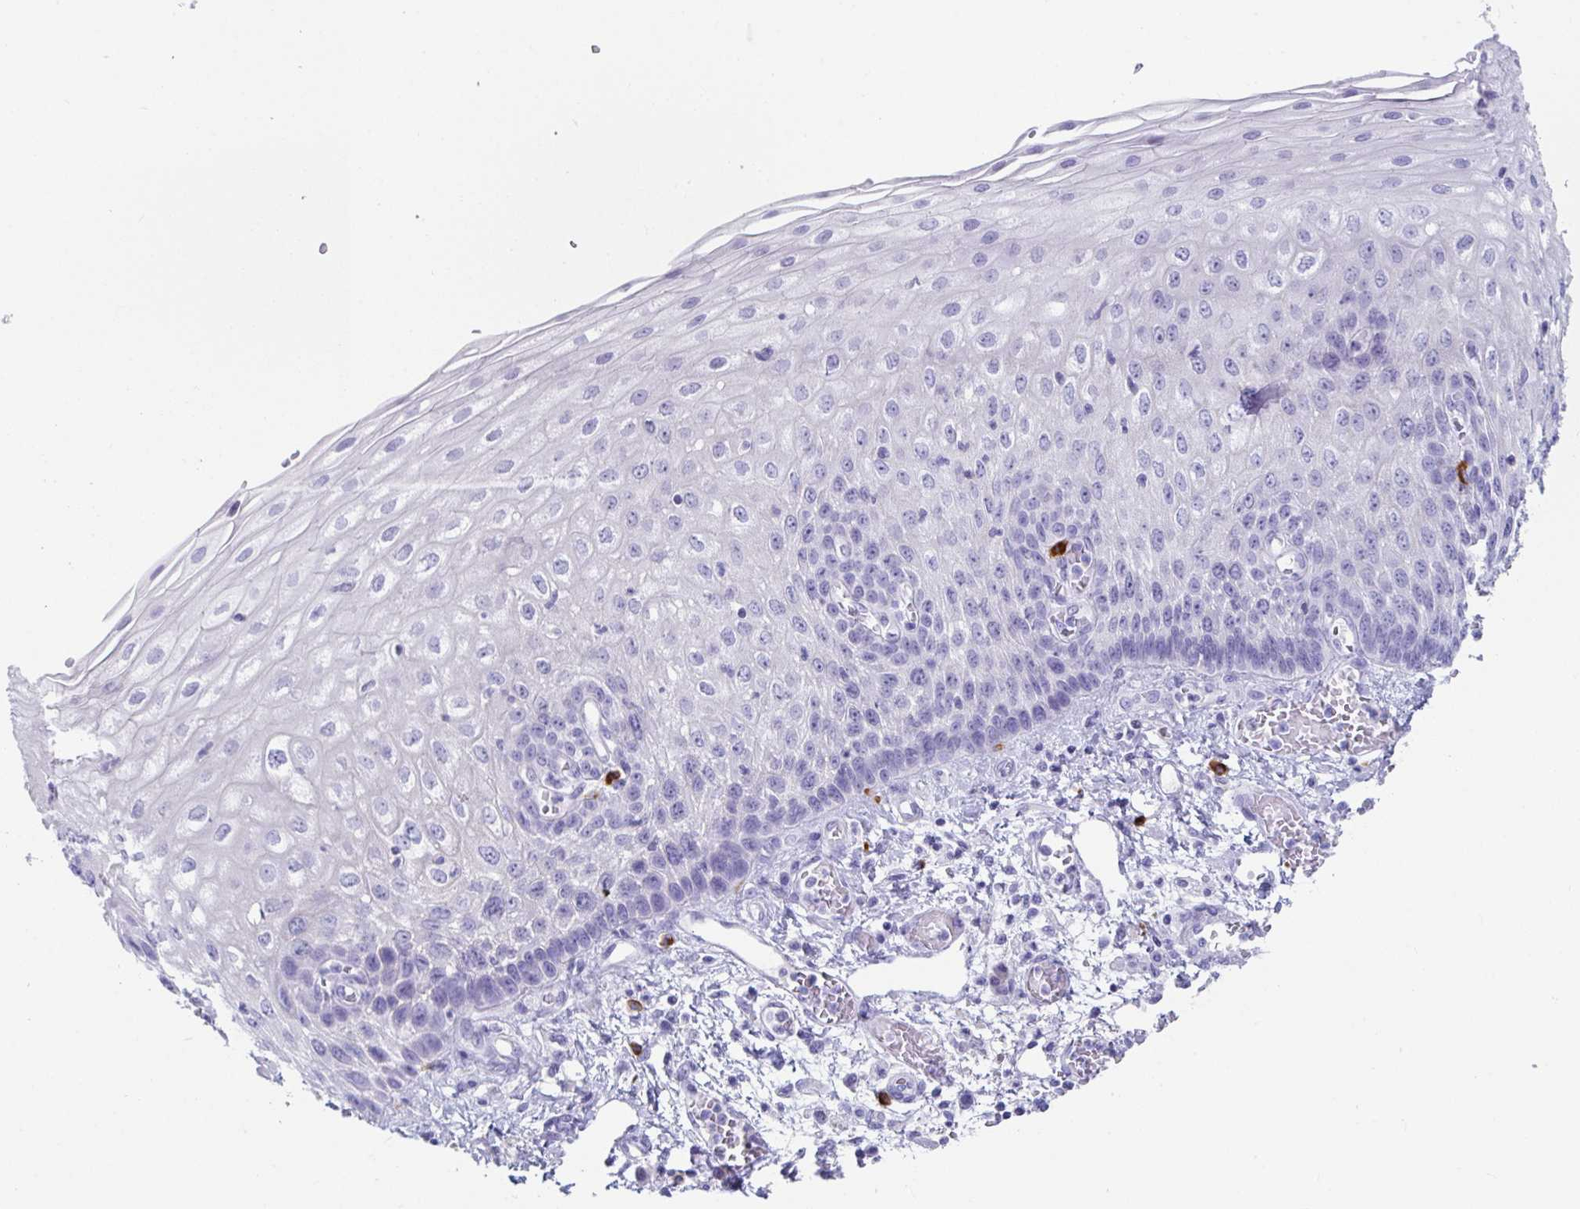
{"staining": {"intensity": "negative", "quantity": "none", "location": "none"}, "tissue": "esophagus", "cell_type": "Squamous epithelial cells", "image_type": "normal", "snomed": [{"axis": "morphology", "description": "Normal tissue, NOS"}, {"axis": "morphology", "description": "Adenocarcinoma, NOS"}, {"axis": "topography", "description": "Esophagus"}], "caption": "Esophagus stained for a protein using IHC shows no expression squamous epithelial cells.", "gene": "PLA2G1B", "patient": {"sex": "male", "age": 81}}